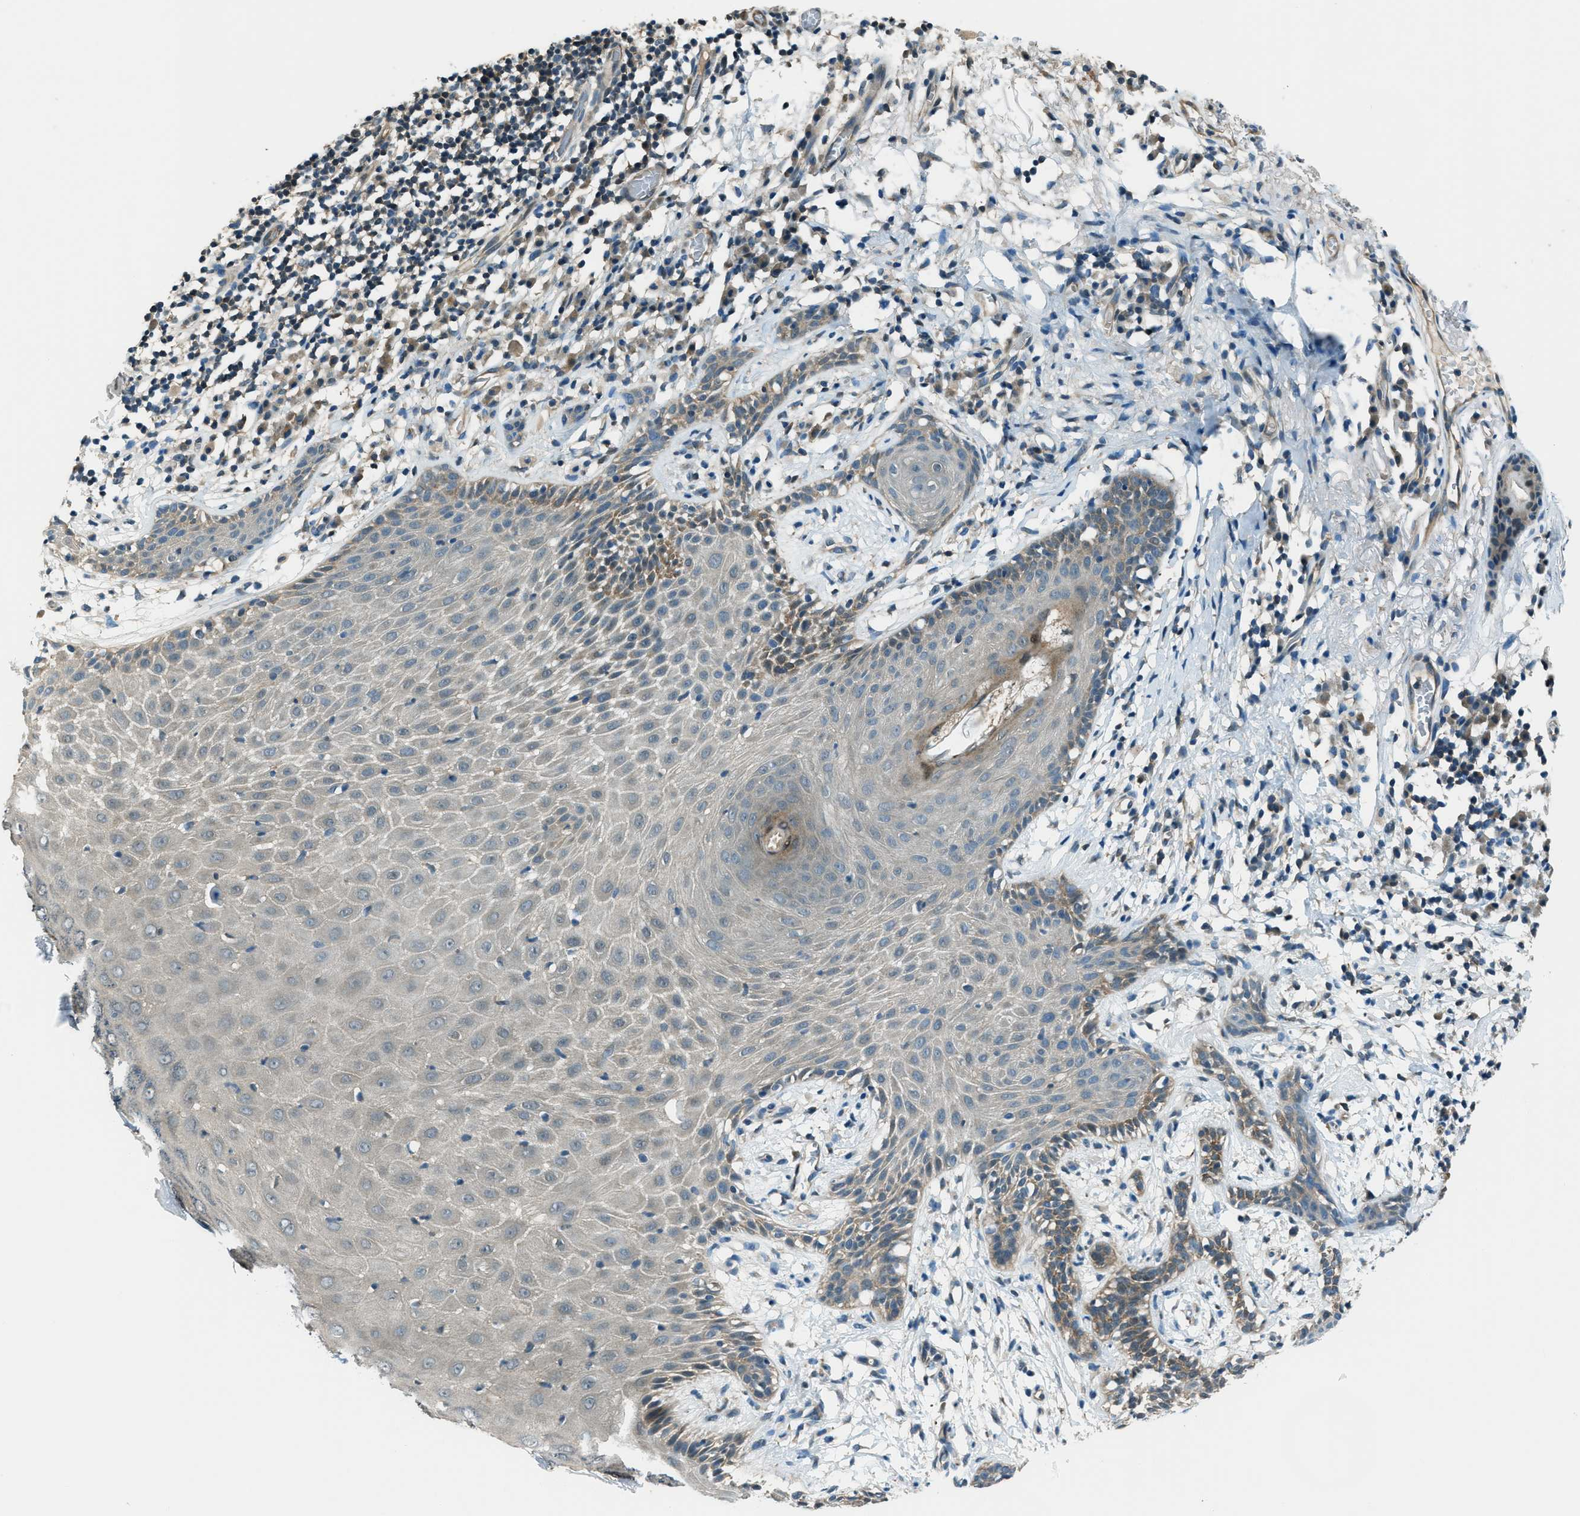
{"staining": {"intensity": "moderate", "quantity": "<25%", "location": "cytoplasmic/membranous"}, "tissue": "skin cancer", "cell_type": "Tumor cells", "image_type": "cancer", "snomed": [{"axis": "morphology", "description": "Basal cell carcinoma"}, {"axis": "topography", "description": "Skin"}], "caption": "High-power microscopy captured an immunohistochemistry photomicrograph of basal cell carcinoma (skin), revealing moderate cytoplasmic/membranous staining in about <25% of tumor cells.", "gene": "HEBP2", "patient": {"sex": "male", "age": 85}}